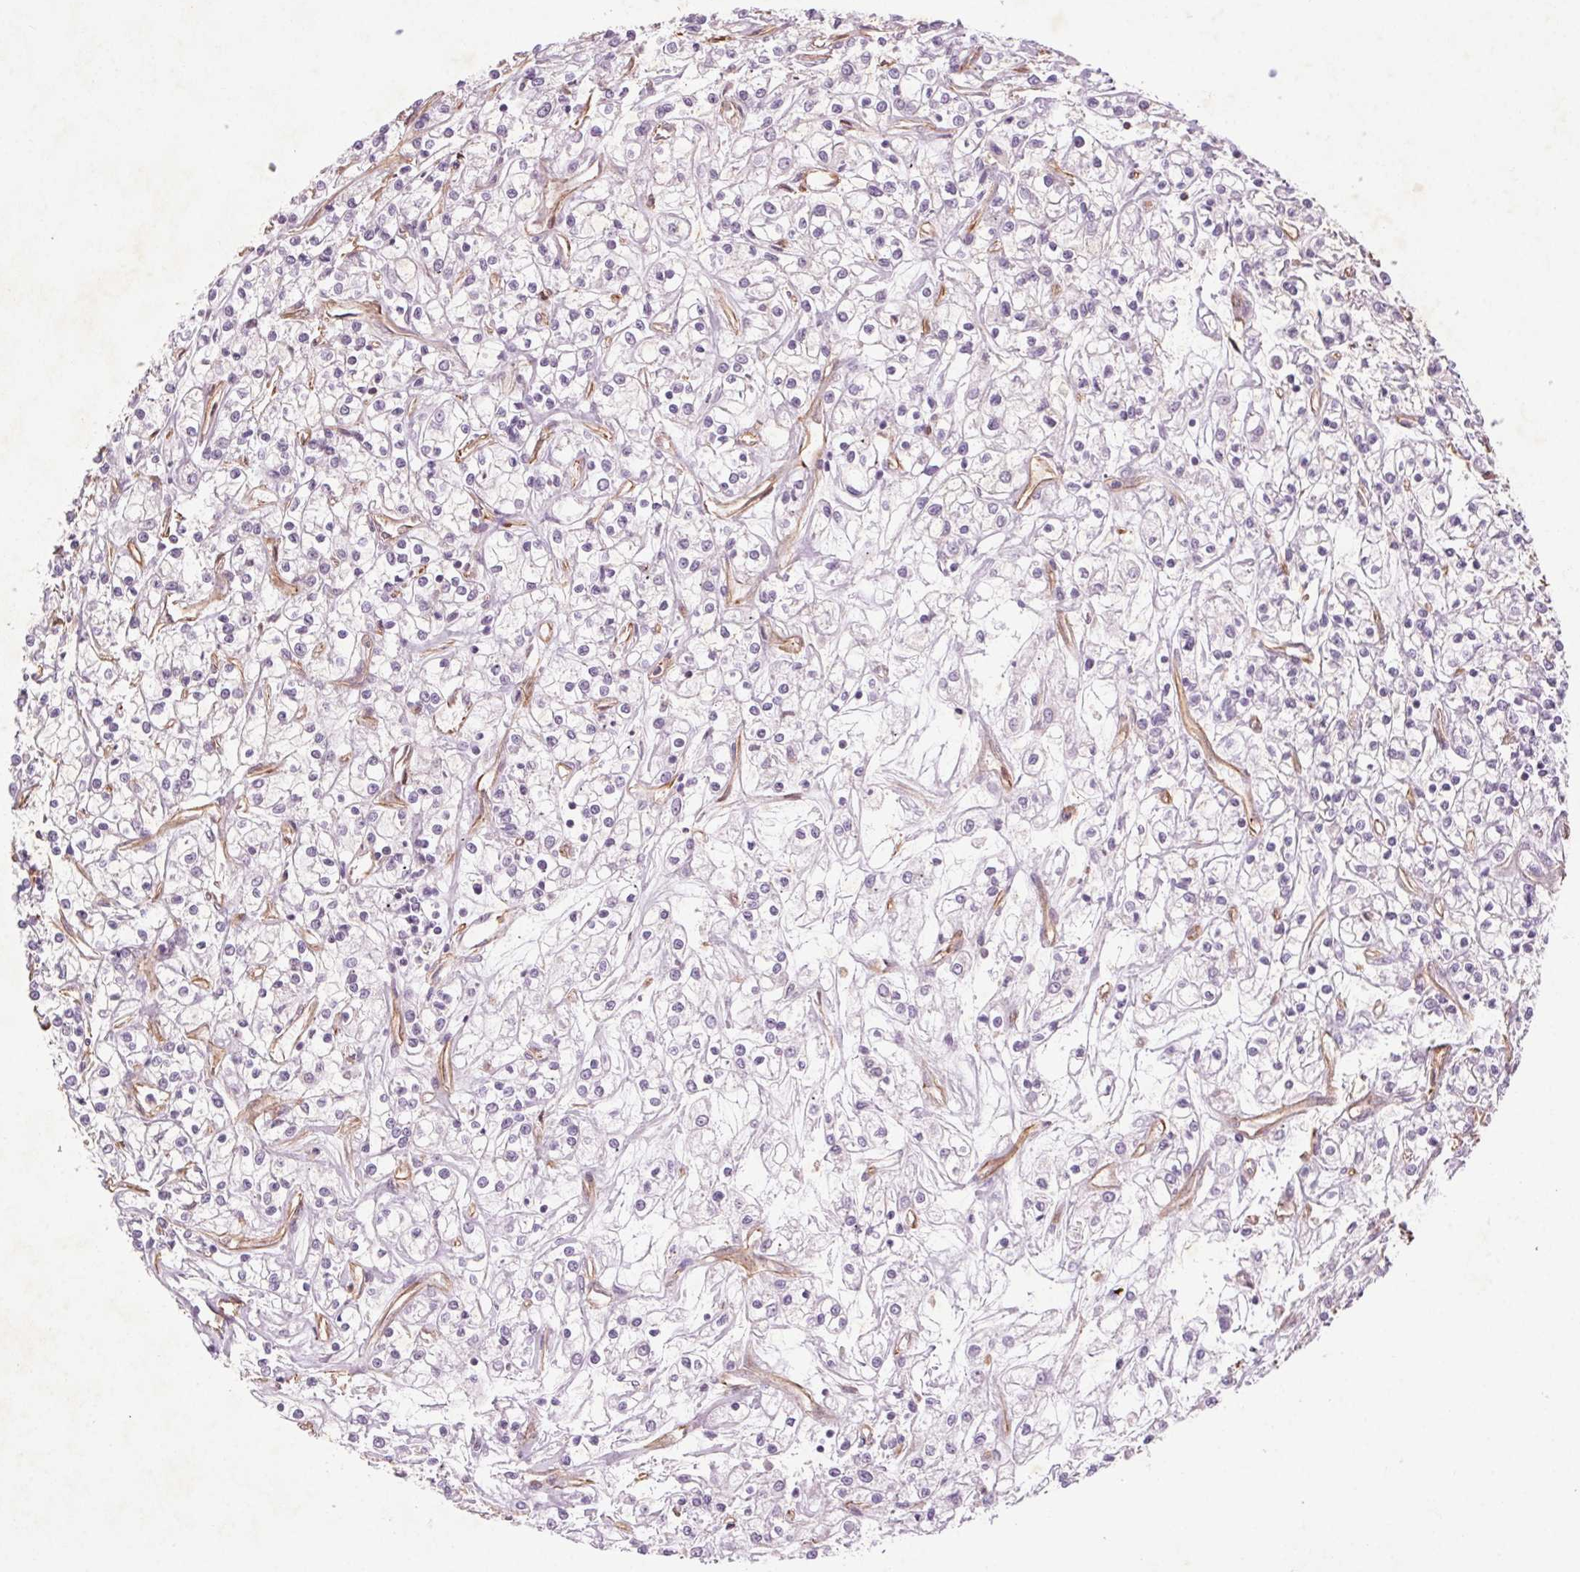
{"staining": {"intensity": "negative", "quantity": "none", "location": "none"}, "tissue": "renal cancer", "cell_type": "Tumor cells", "image_type": "cancer", "snomed": [{"axis": "morphology", "description": "Adenocarcinoma, NOS"}, {"axis": "topography", "description": "Kidney"}], "caption": "Tumor cells are negative for protein expression in human renal cancer (adenocarcinoma).", "gene": "CCSER1", "patient": {"sex": "female", "age": 59}}